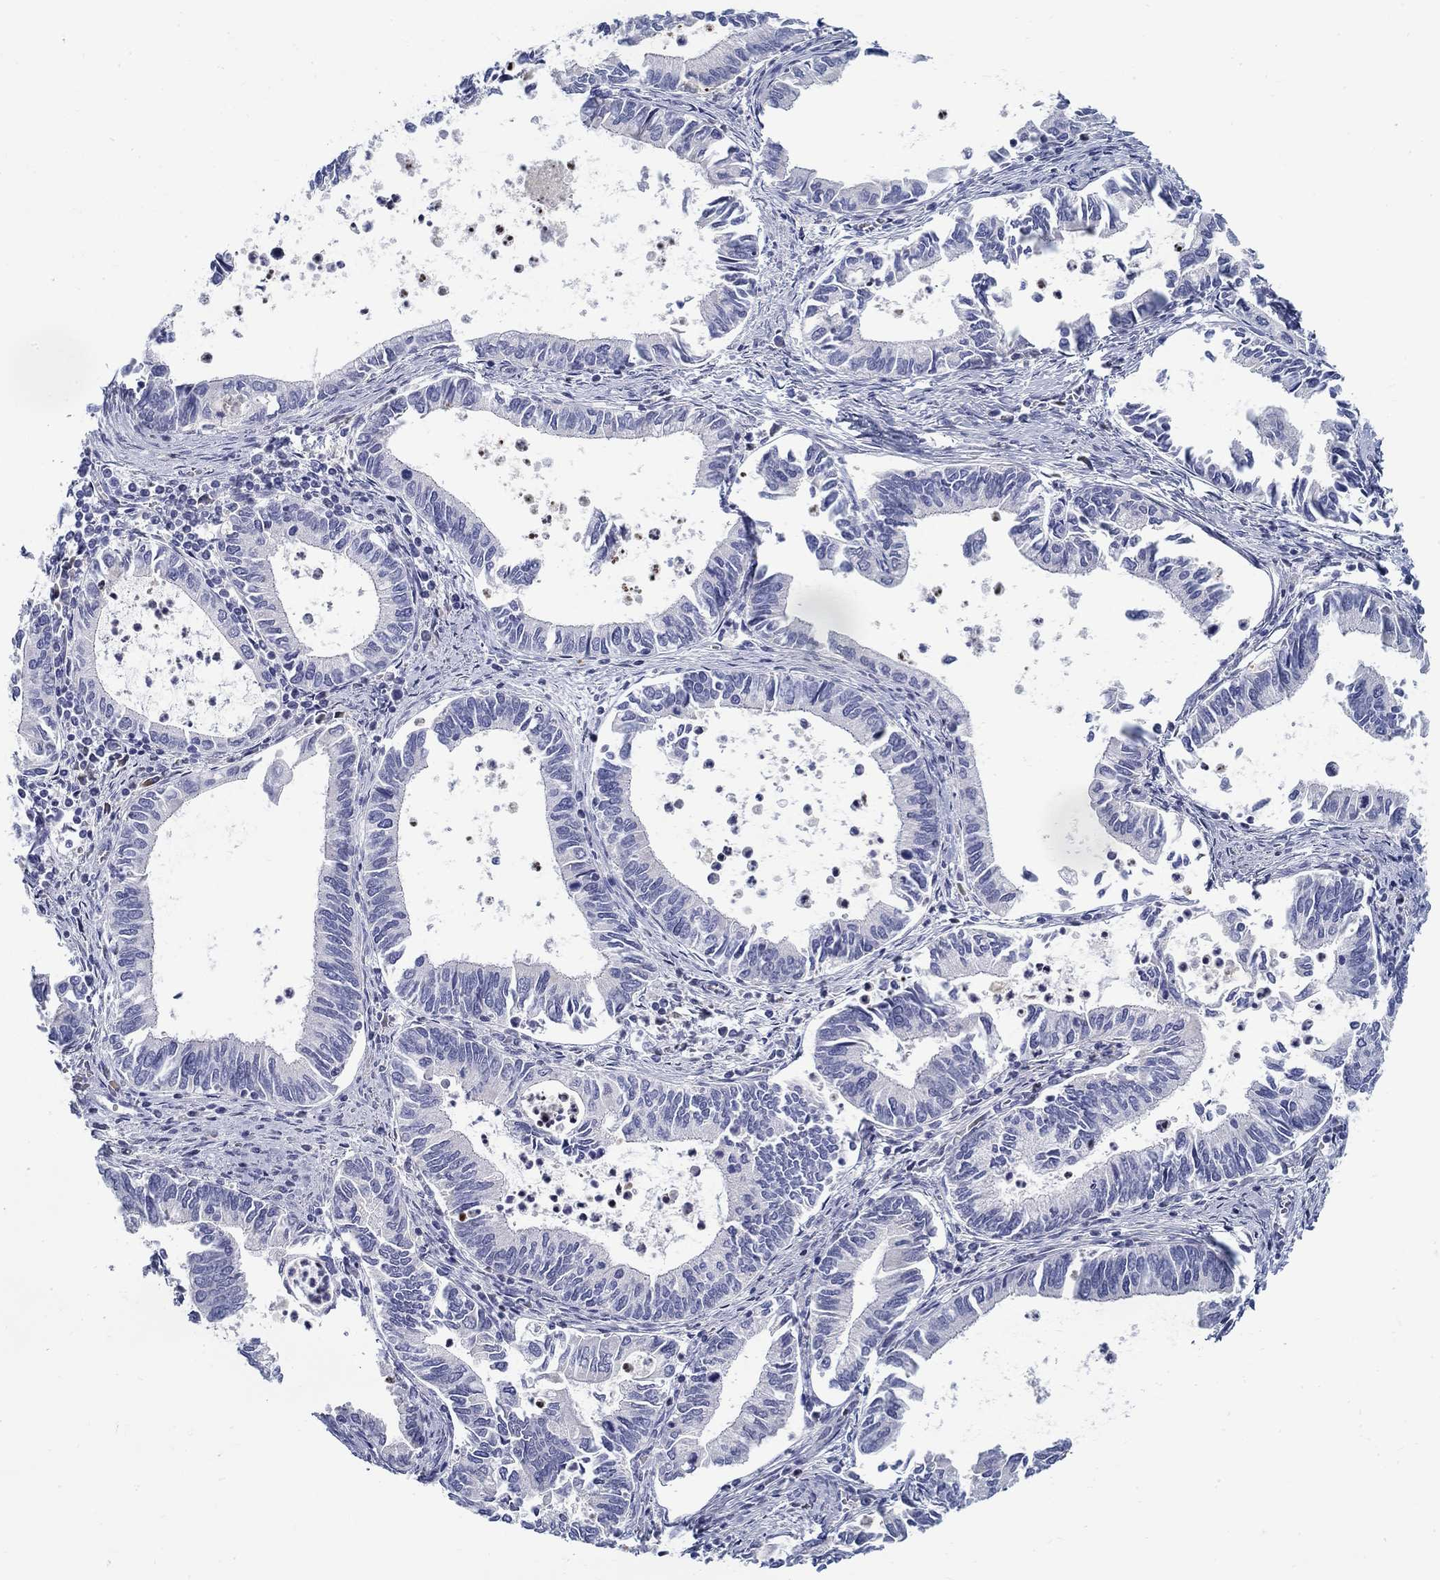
{"staining": {"intensity": "negative", "quantity": "none", "location": "none"}, "tissue": "cervical cancer", "cell_type": "Tumor cells", "image_type": "cancer", "snomed": [{"axis": "morphology", "description": "Adenocarcinoma, NOS"}, {"axis": "topography", "description": "Cervix"}], "caption": "Immunohistochemical staining of cervical adenocarcinoma shows no significant positivity in tumor cells. (Stains: DAB immunohistochemistry (IHC) with hematoxylin counter stain, Microscopy: brightfield microscopy at high magnification).", "gene": "ABCA4", "patient": {"sex": "female", "age": 42}}